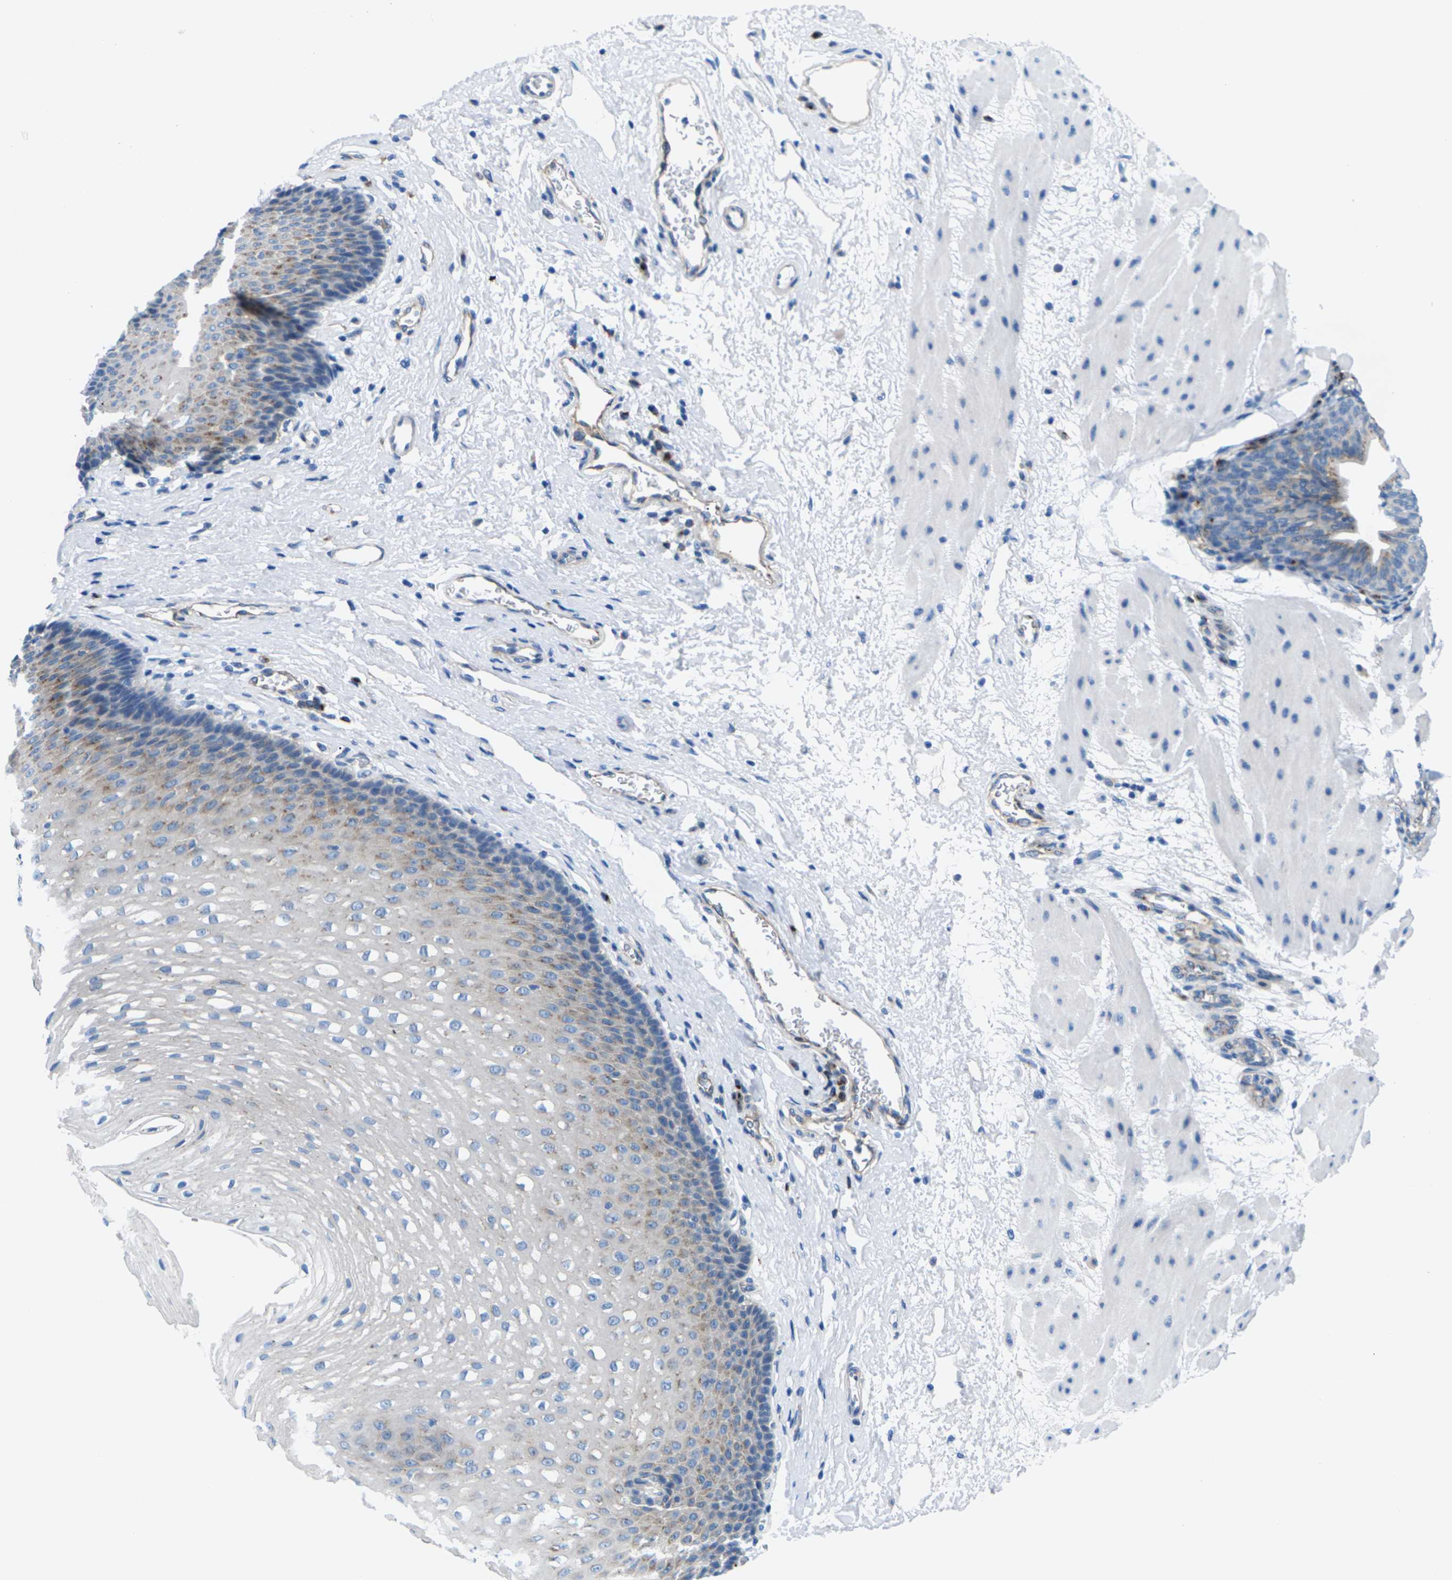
{"staining": {"intensity": "moderate", "quantity": "<25%", "location": "cytoplasmic/membranous"}, "tissue": "esophagus", "cell_type": "Squamous epithelial cells", "image_type": "normal", "snomed": [{"axis": "morphology", "description": "Normal tissue, NOS"}, {"axis": "topography", "description": "Esophagus"}], "caption": "Immunohistochemical staining of benign esophagus exhibits low levels of moderate cytoplasmic/membranous staining in approximately <25% of squamous epithelial cells.", "gene": "SYNGR2", "patient": {"sex": "male", "age": 48}}